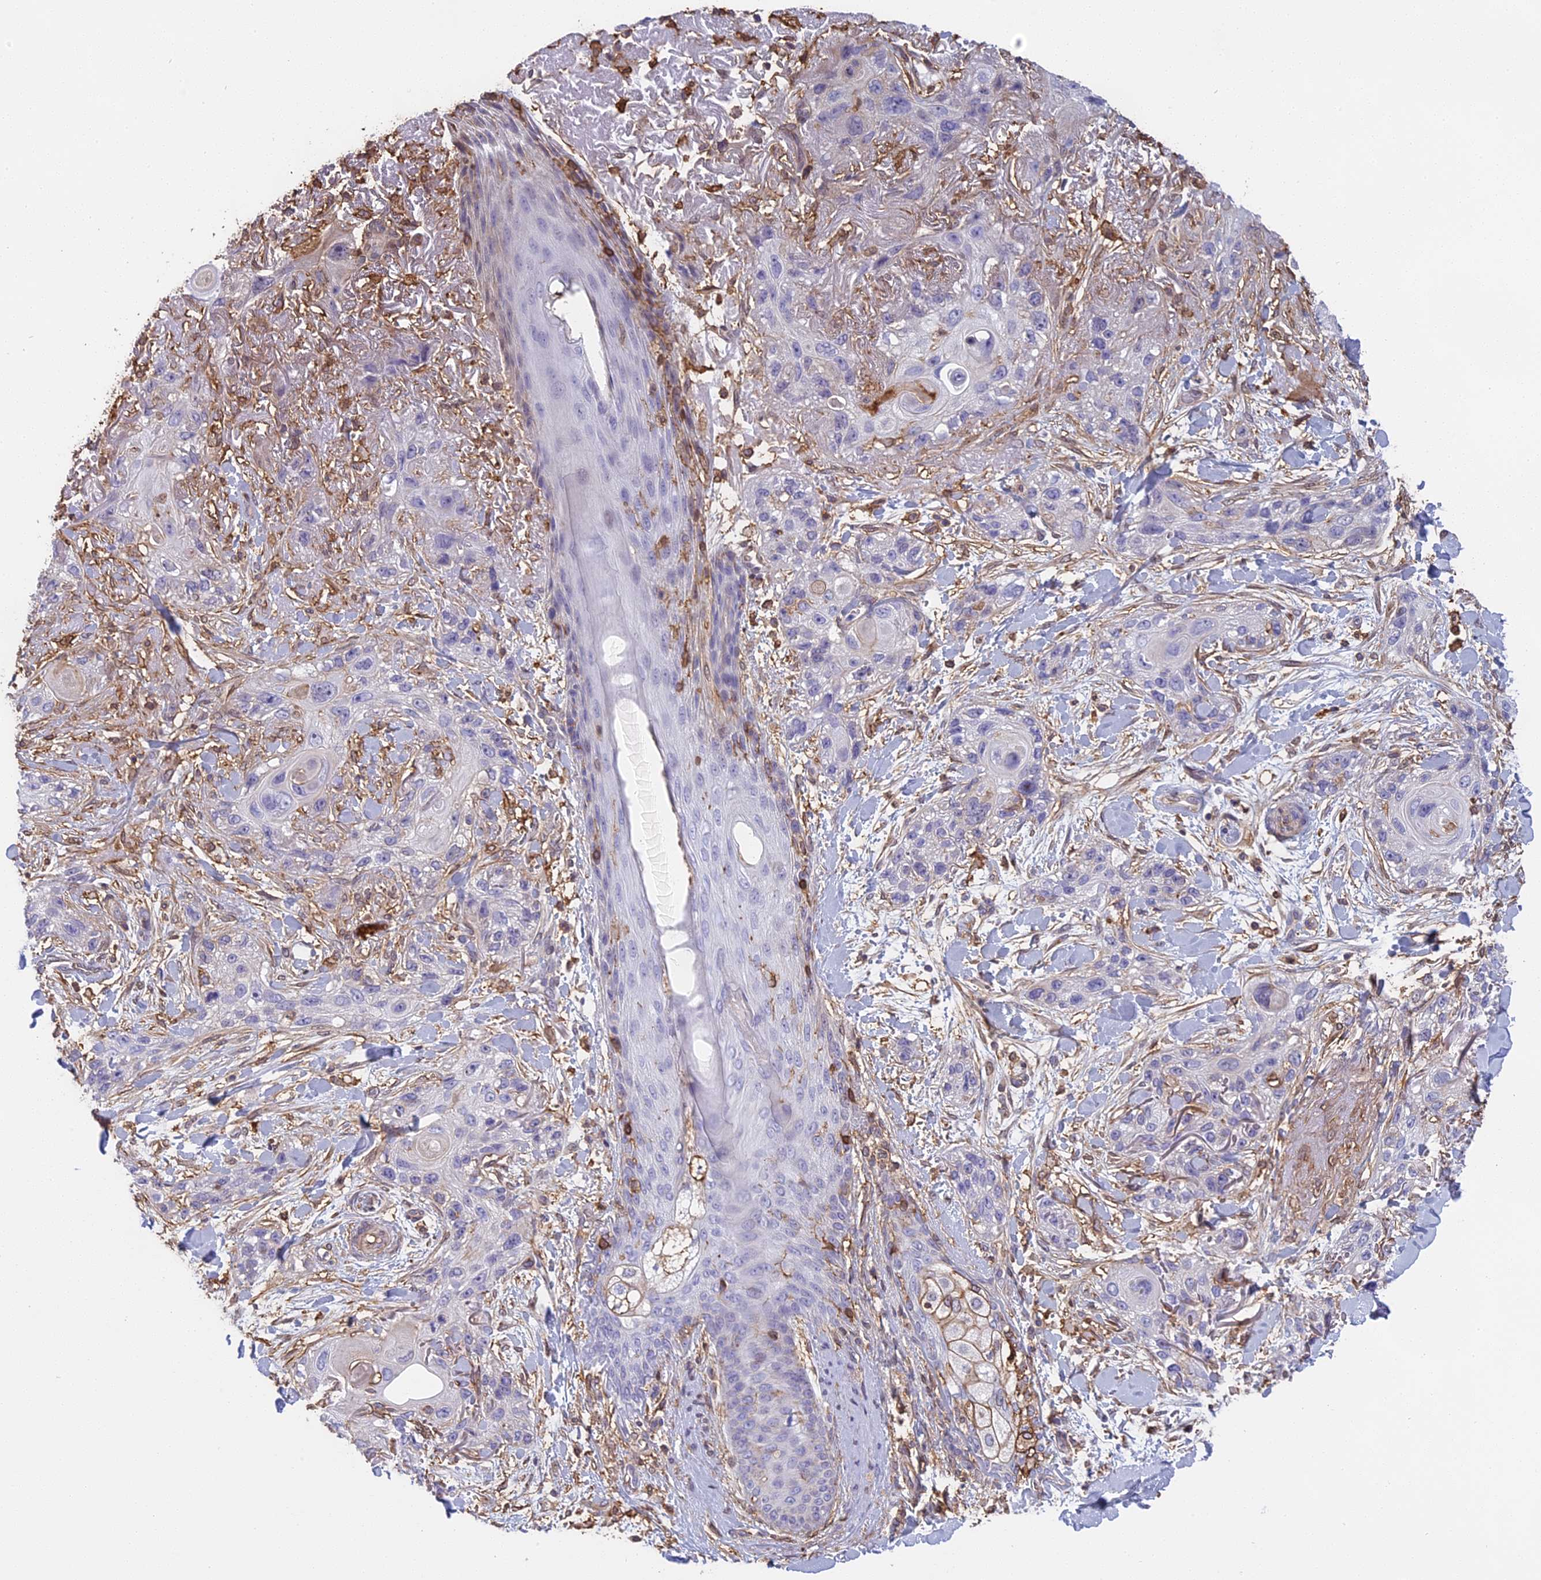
{"staining": {"intensity": "negative", "quantity": "none", "location": "none"}, "tissue": "skin cancer", "cell_type": "Tumor cells", "image_type": "cancer", "snomed": [{"axis": "morphology", "description": "Normal tissue, NOS"}, {"axis": "morphology", "description": "Squamous cell carcinoma, NOS"}, {"axis": "topography", "description": "Skin"}], "caption": "The micrograph shows no staining of tumor cells in squamous cell carcinoma (skin).", "gene": "TMEM255B", "patient": {"sex": "male", "age": 72}}